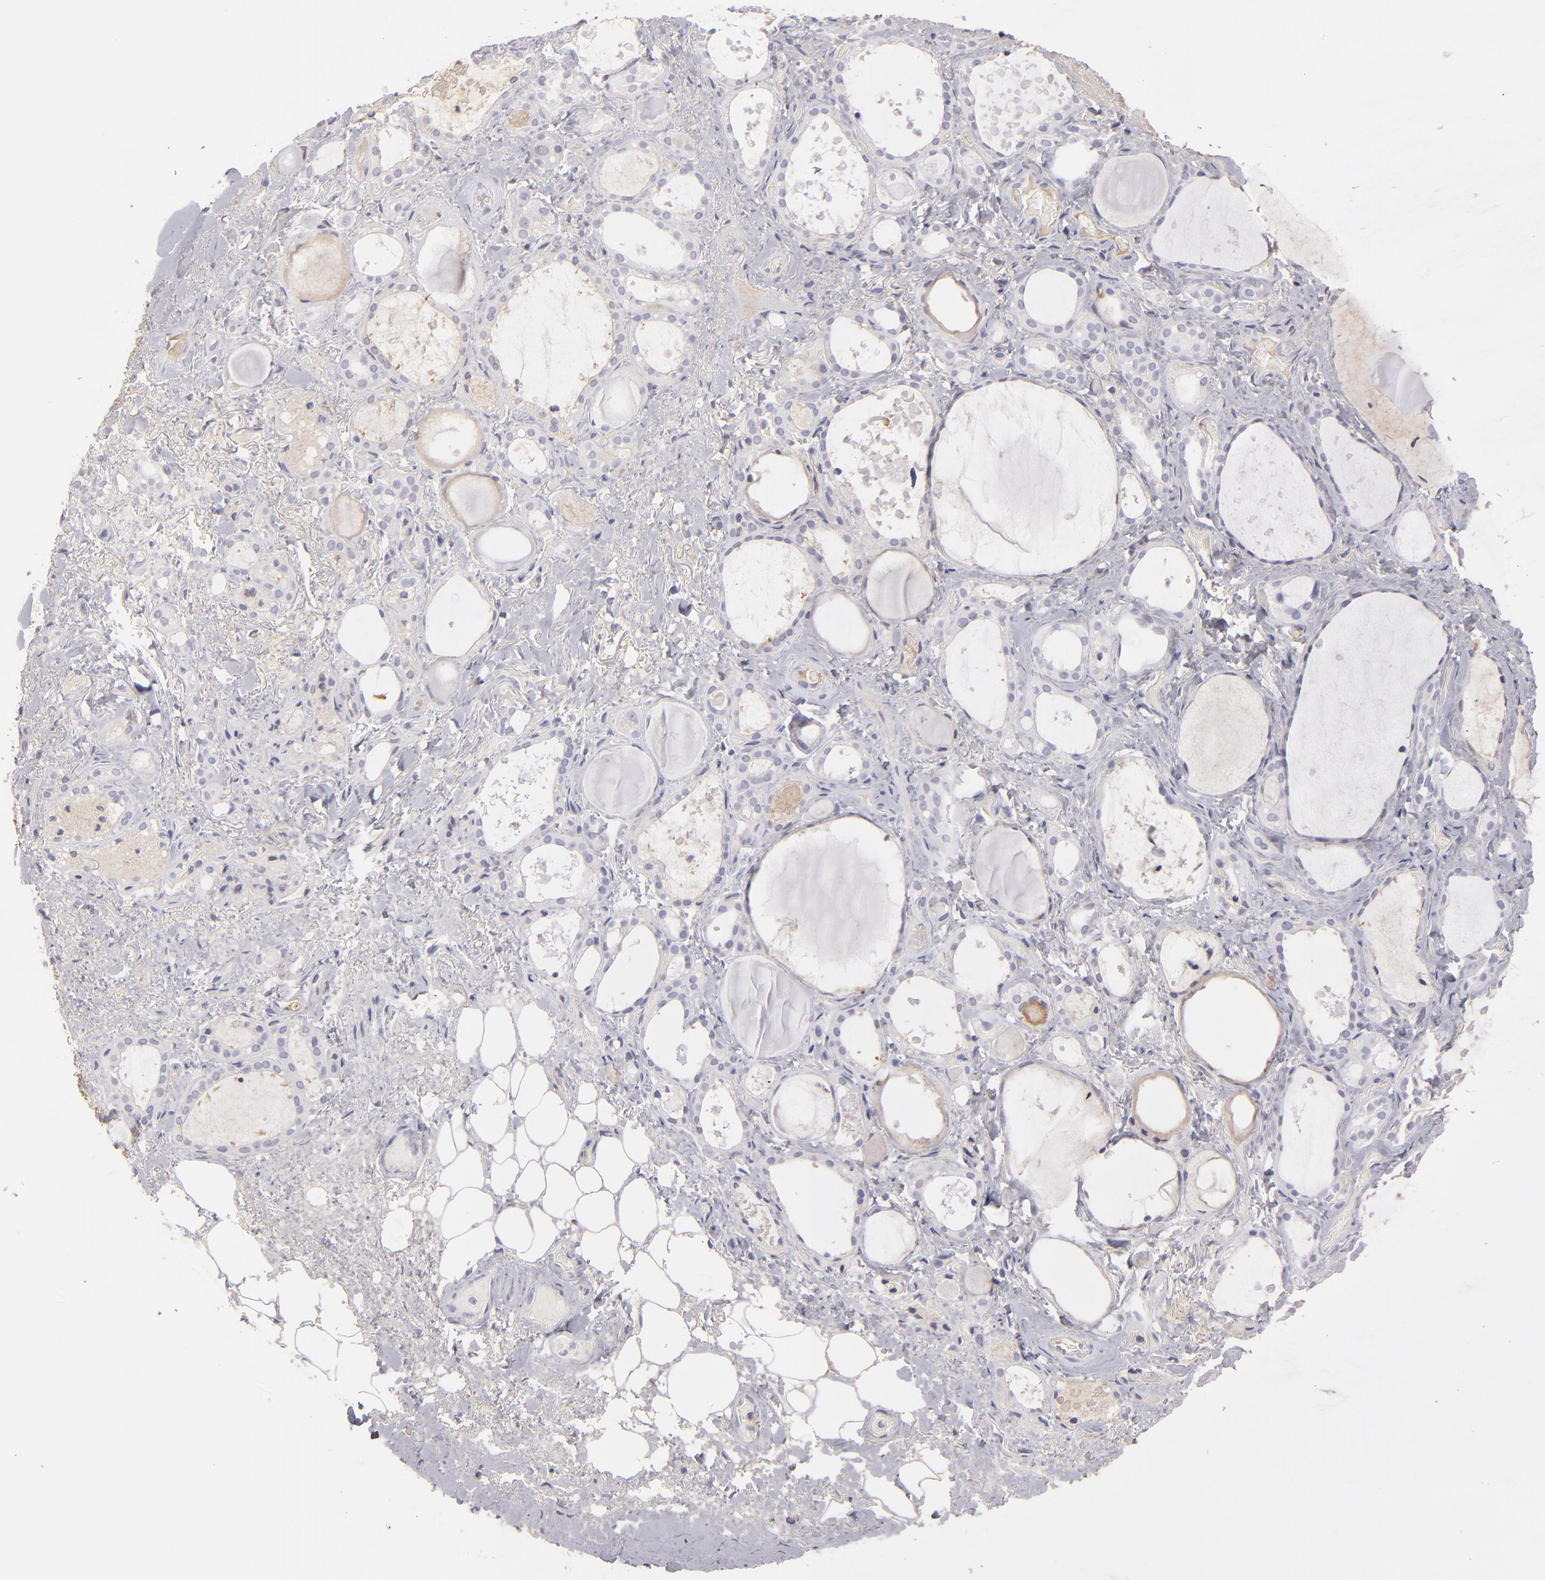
{"staining": {"intensity": "negative", "quantity": "none", "location": "none"}, "tissue": "thyroid gland", "cell_type": "Glandular cells", "image_type": "normal", "snomed": [{"axis": "morphology", "description": "Normal tissue, NOS"}, {"axis": "topography", "description": "Thyroid gland"}], "caption": "An immunohistochemistry (IHC) micrograph of normal thyroid gland is shown. There is no staining in glandular cells of thyroid gland. (DAB (3,3'-diaminobenzidine) immunohistochemistry, high magnification).", "gene": "ABCC4", "patient": {"sex": "female", "age": 75}}